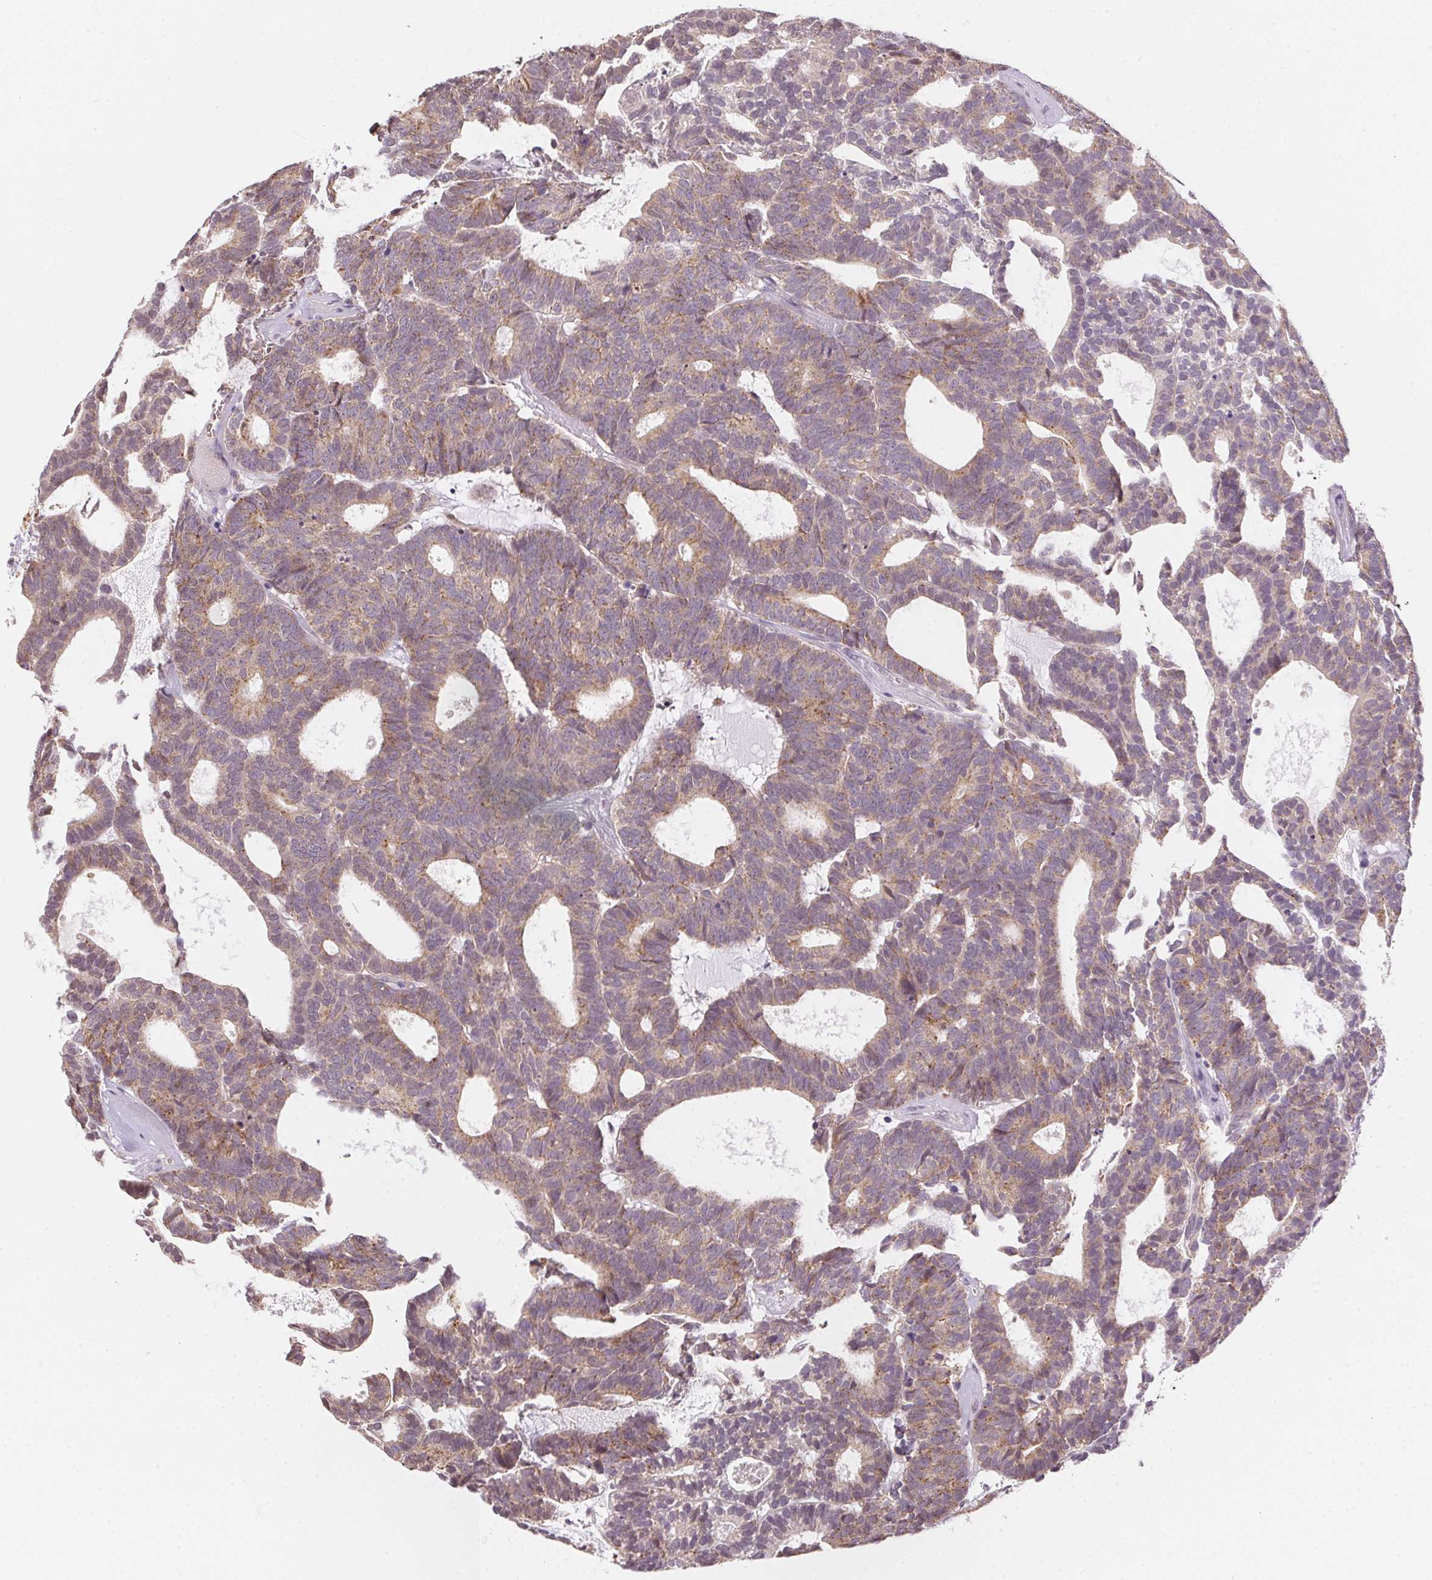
{"staining": {"intensity": "weak", "quantity": "25%-75%", "location": "cytoplasmic/membranous"}, "tissue": "head and neck cancer", "cell_type": "Tumor cells", "image_type": "cancer", "snomed": [{"axis": "morphology", "description": "Adenocarcinoma, NOS"}, {"axis": "topography", "description": "Head-Neck"}], "caption": "Tumor cells show low levels of weak cytoplasmic/membranous expression in approximately 25%-75% of cells in human head and neck adenocarcinoma. Using DAB (3,3'-diaminobenzidine) (brown) and hematoxylin (blue) stains, captured at high magnification using brightfield microscopy.", "gene": "METTL13", "patient": {"sex": "female", "age": 81}}